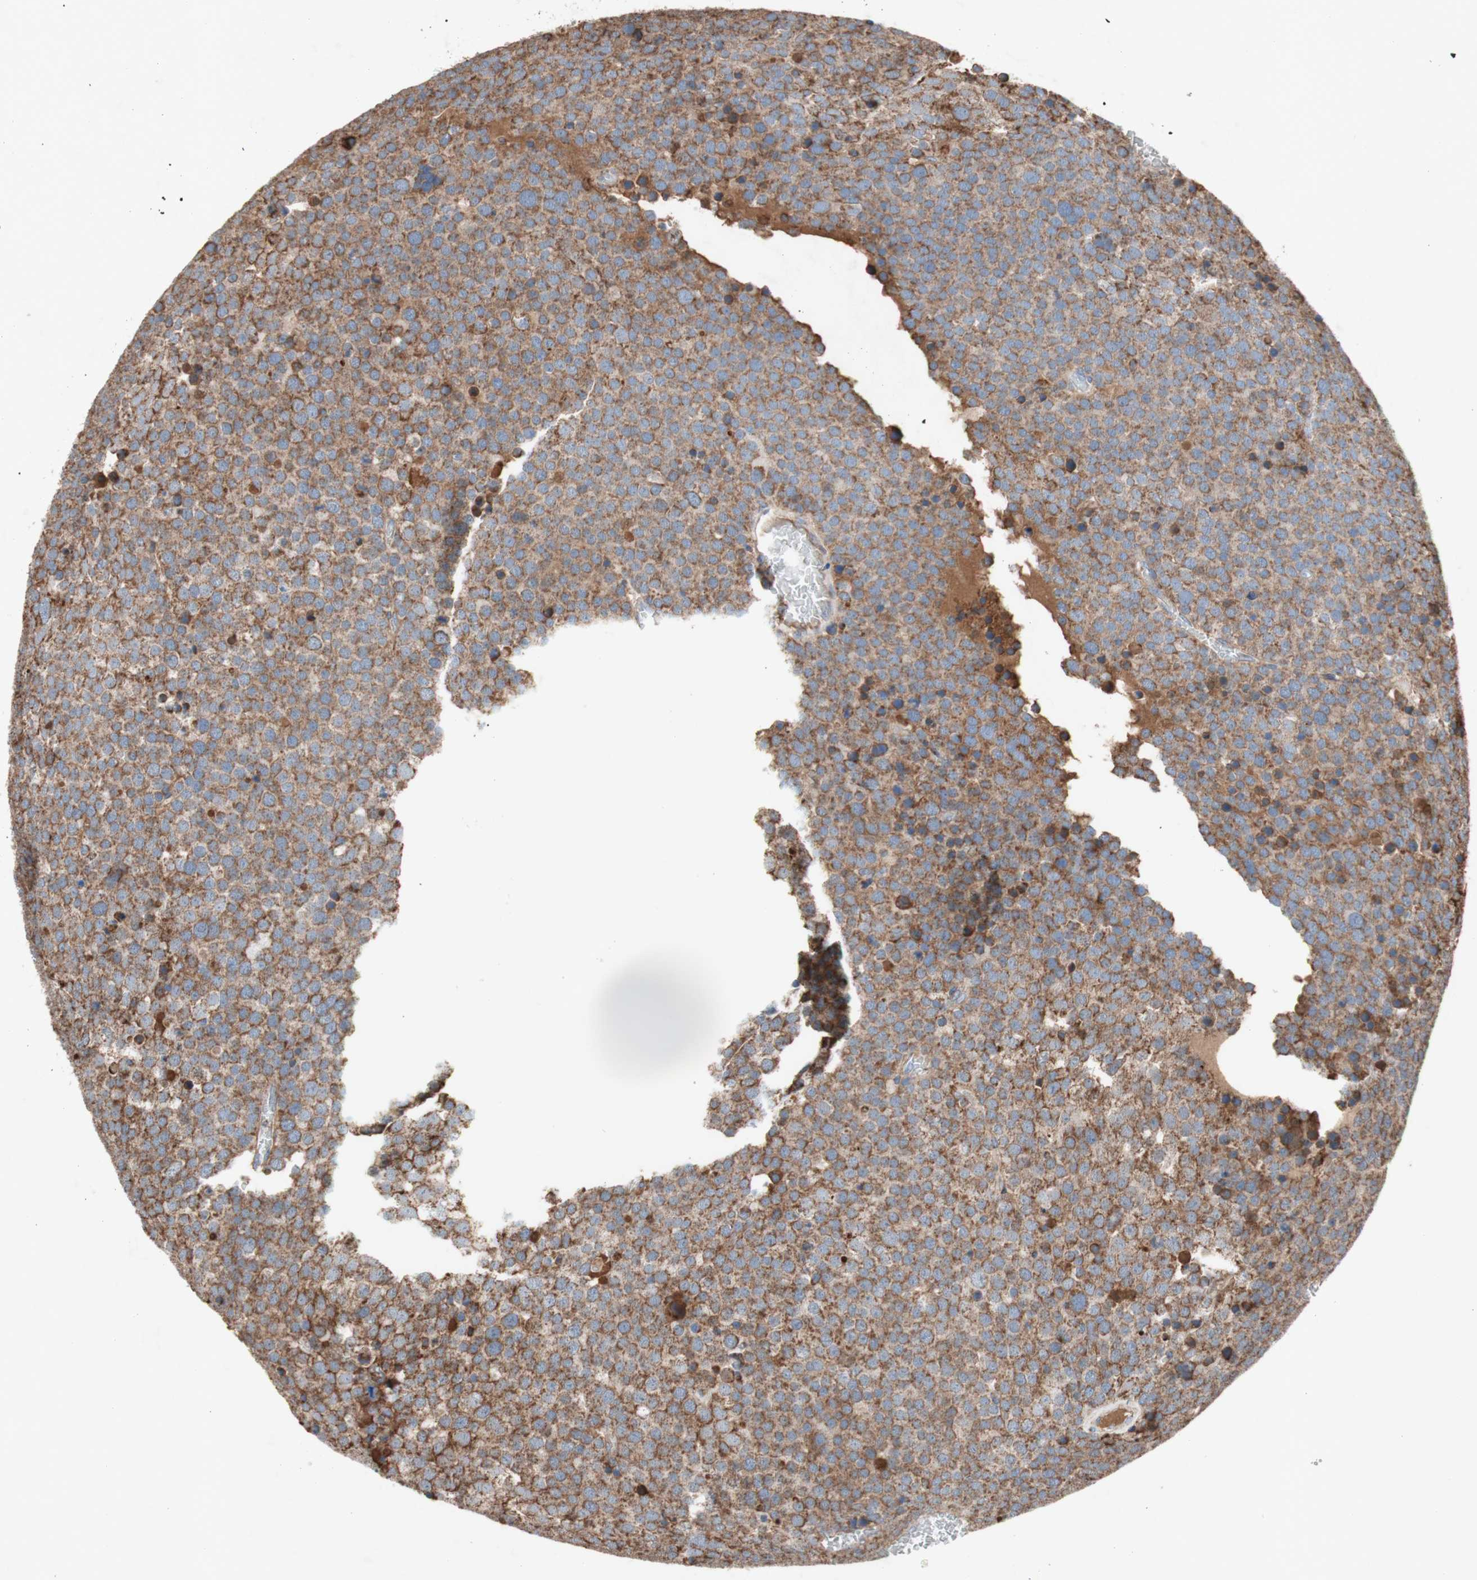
{"staining": {"intensity": "moderate", "quantity": ">75%", "location": "cytoplasmic/membranous"}, "tissue": "testis cancer", "cell_type": "Tumor cells", "image_type": "cancer", "snomed": [{"axis": "morphology", "description": "Seminoma, NOS"}, {"axis": "topography", "description": "Testis"}], "caption": "High-power microscopy captured an immunohistochemistry histopathology image of seminoma (testis), revealing moderate cytoplasmic/membranous positivity in approximately >75% of tumor cells.", "gene": "SDHB", "patient": {"sex": "male", "age": 71}}